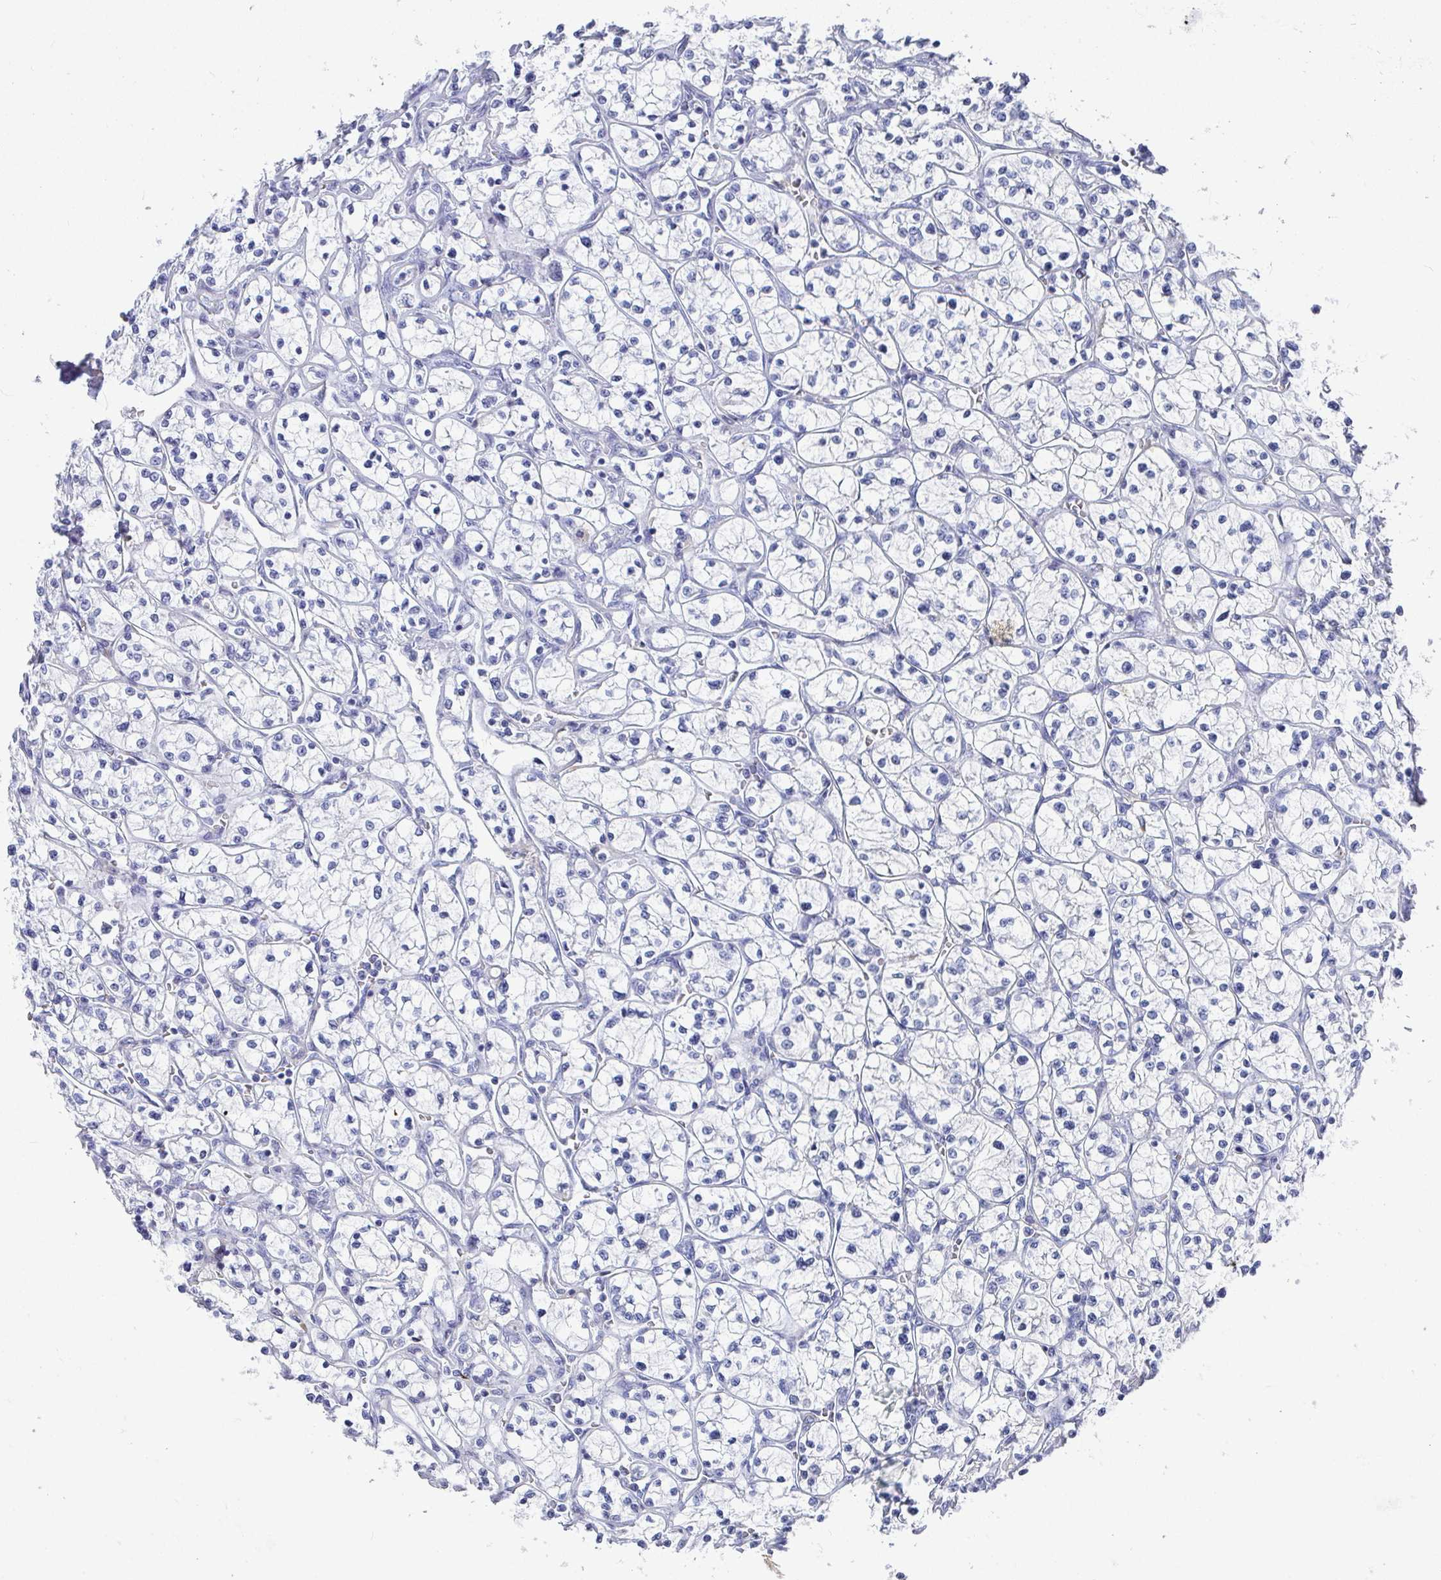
{"staining": {"intensity": "negative", "quantity": "none", "location": "none"}, "tissue": "renal cancer", "cell_type": "Tumor cells", "image_type": "cancer", "snomed": [{"axis": "morphology", "description": "Adenocarcinoma, NOS"}, {"axis": "topography", "description": "Kidney"}], "caption": "Immunohistochemistry histopathology image of human renal cancer stained for a protein (brown), which reveals no staining in tumor cells.", "gene": "ZFP82", "patient": {"sex": "female", "age": 64}}